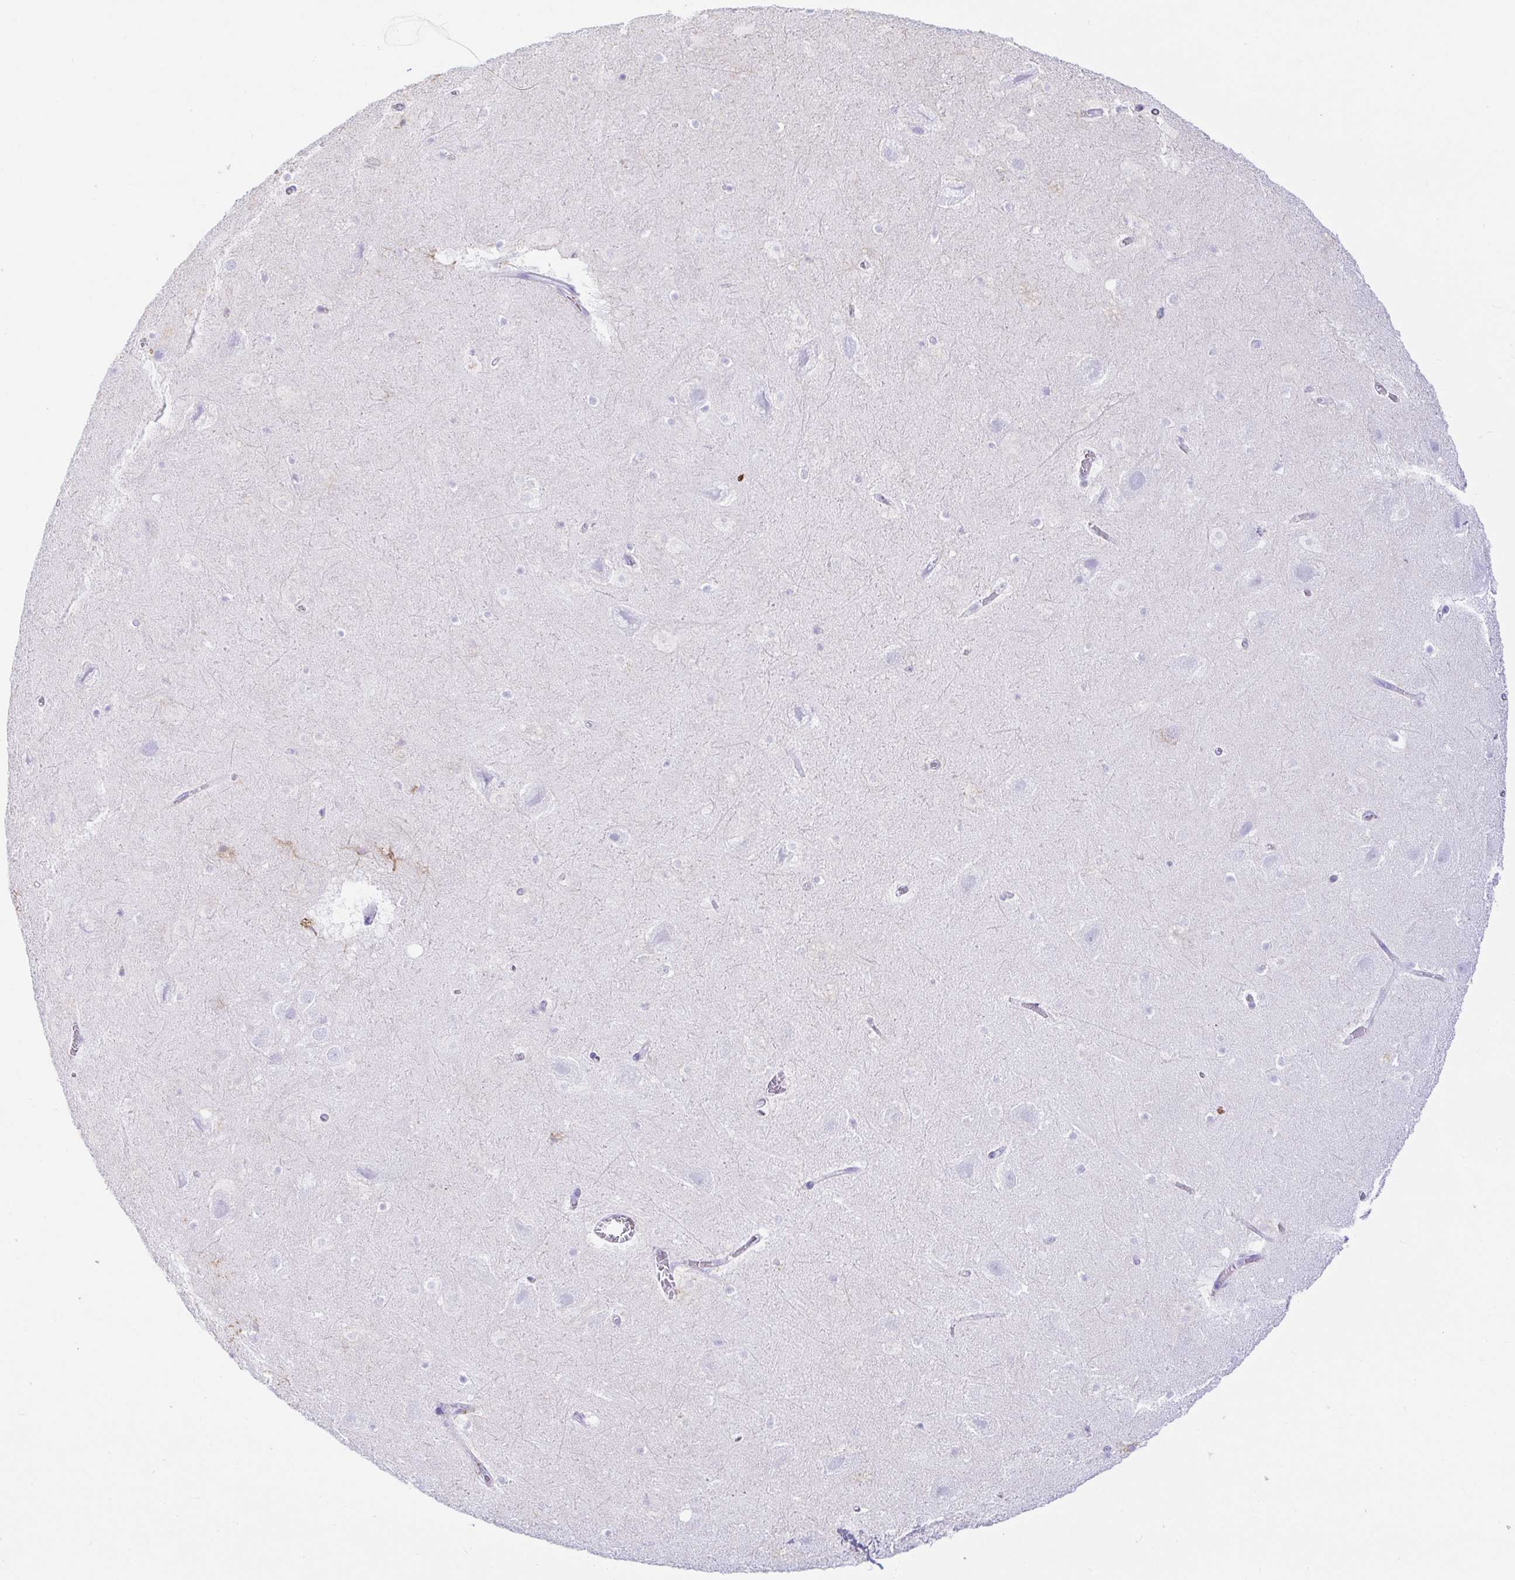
{"staining": {"intensity": "negative", "quantity": "none", "location": "none"}, "tissue": "hippocampus", "cell_type": "Glial cells", "image_type": "normal", "snomed": [{"axis": "morphology", "description": "Normal tissue, NOS"}, {"axis": "topography", "description": "Hippocampus"}], "caption": "Hippocampus was stained to show a protein in brown. There is no significant staining in glial cells. (Brightfield microscopy of DAB immunohistochemistry at high magnification).", "gene": "PAX8", "patient": {"sex": "female", "age": 42}}